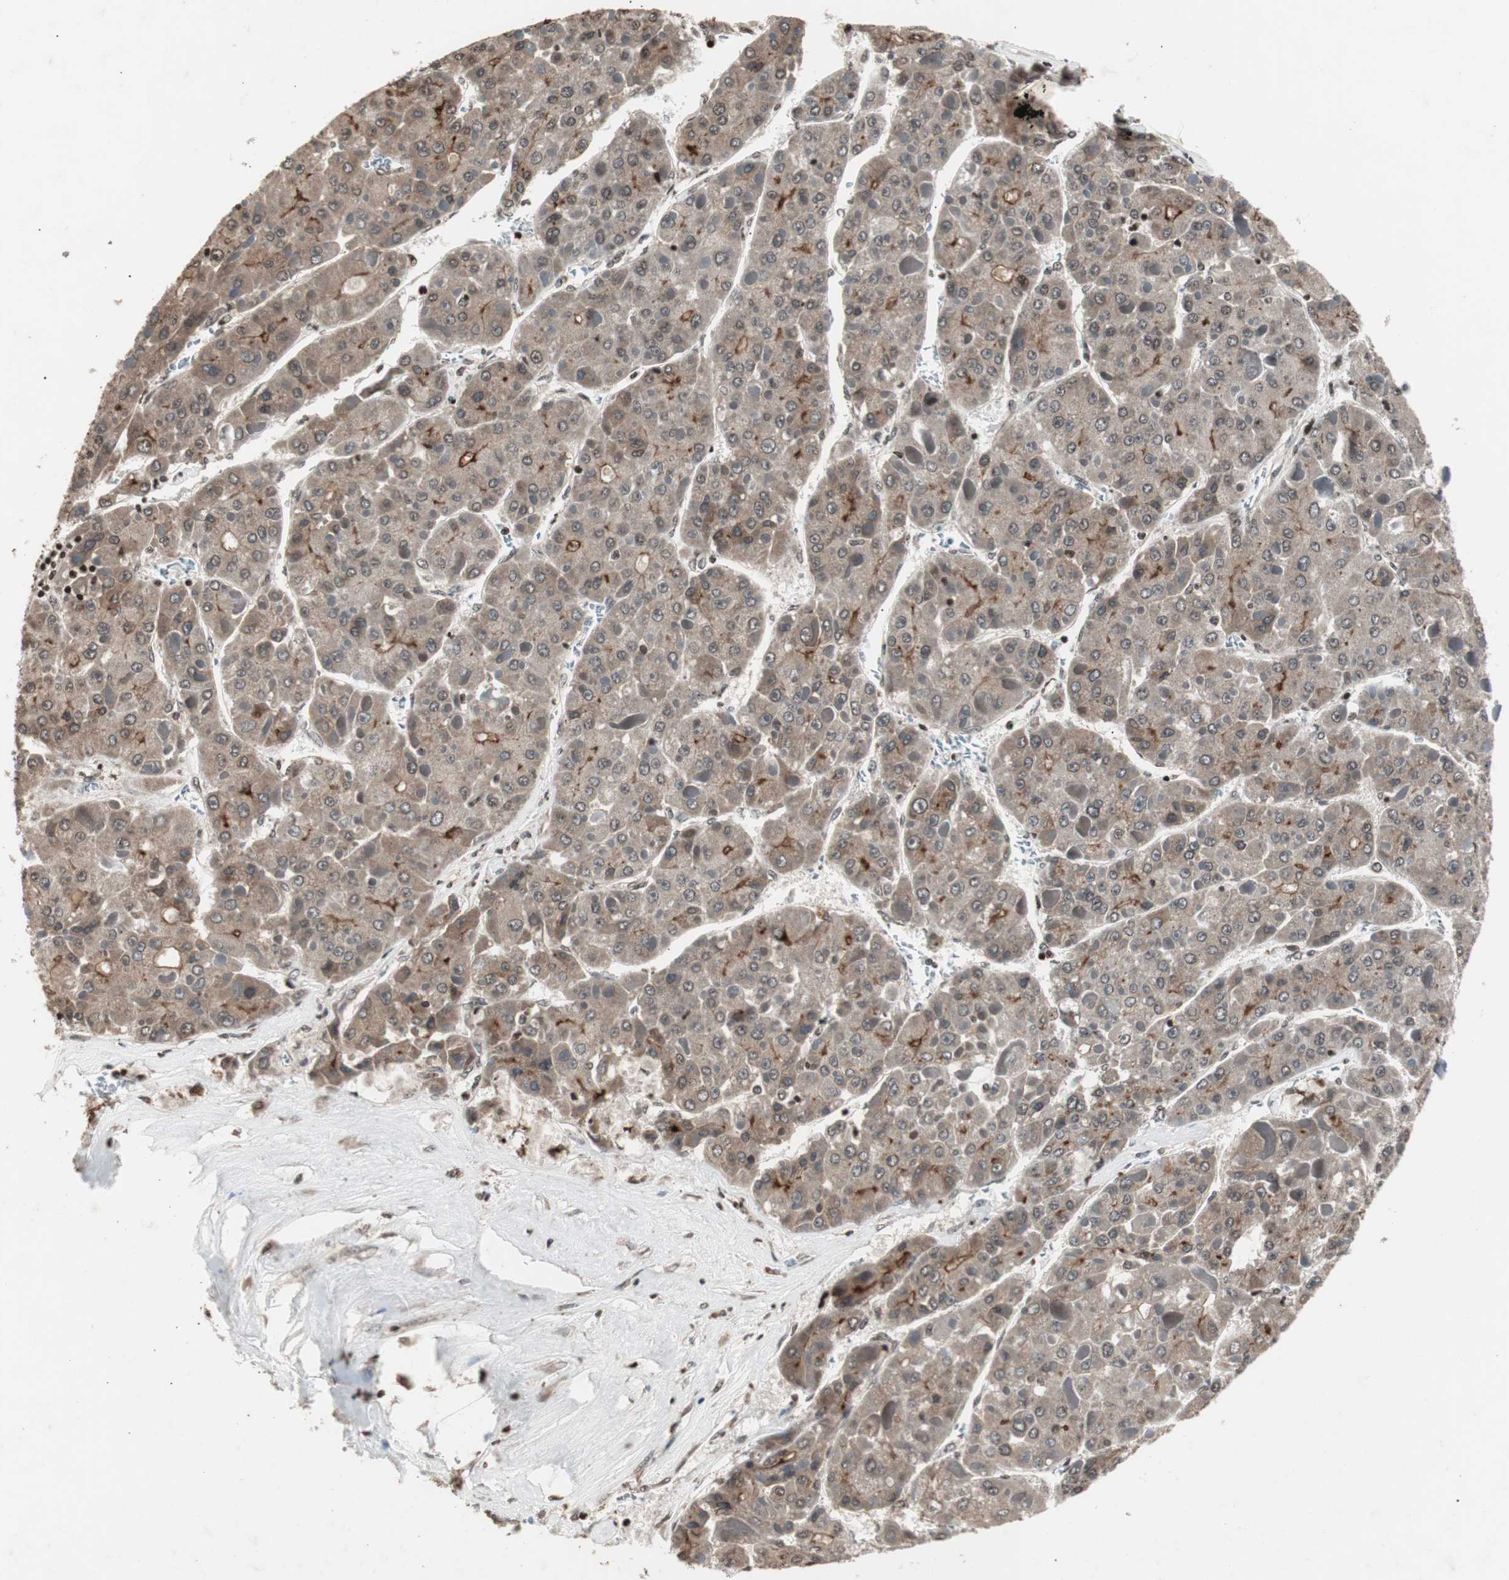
{"staining": {"intensity": "weak", "quantity": ">75%", "location": "cytoplasmic/membranous"}, "tissue": "liver cancer", "cell_type": "Tumor cells", "image_type": "cancer", "snomed": [{"axis": "morphology", "description": "Carcinoma, Hepatocellular, NOS"}, {"axis": "topography", "description": "Liver"}], "caption": "Liver hepatocellular carcinoma was stained to show a protein in brown. There is low levels of weak cytoplasmic/membranous positivity in approximately >75% of tumor cells.", "gene": "ZFC3H1", "patient": {"sex": "female", "age": 73}}